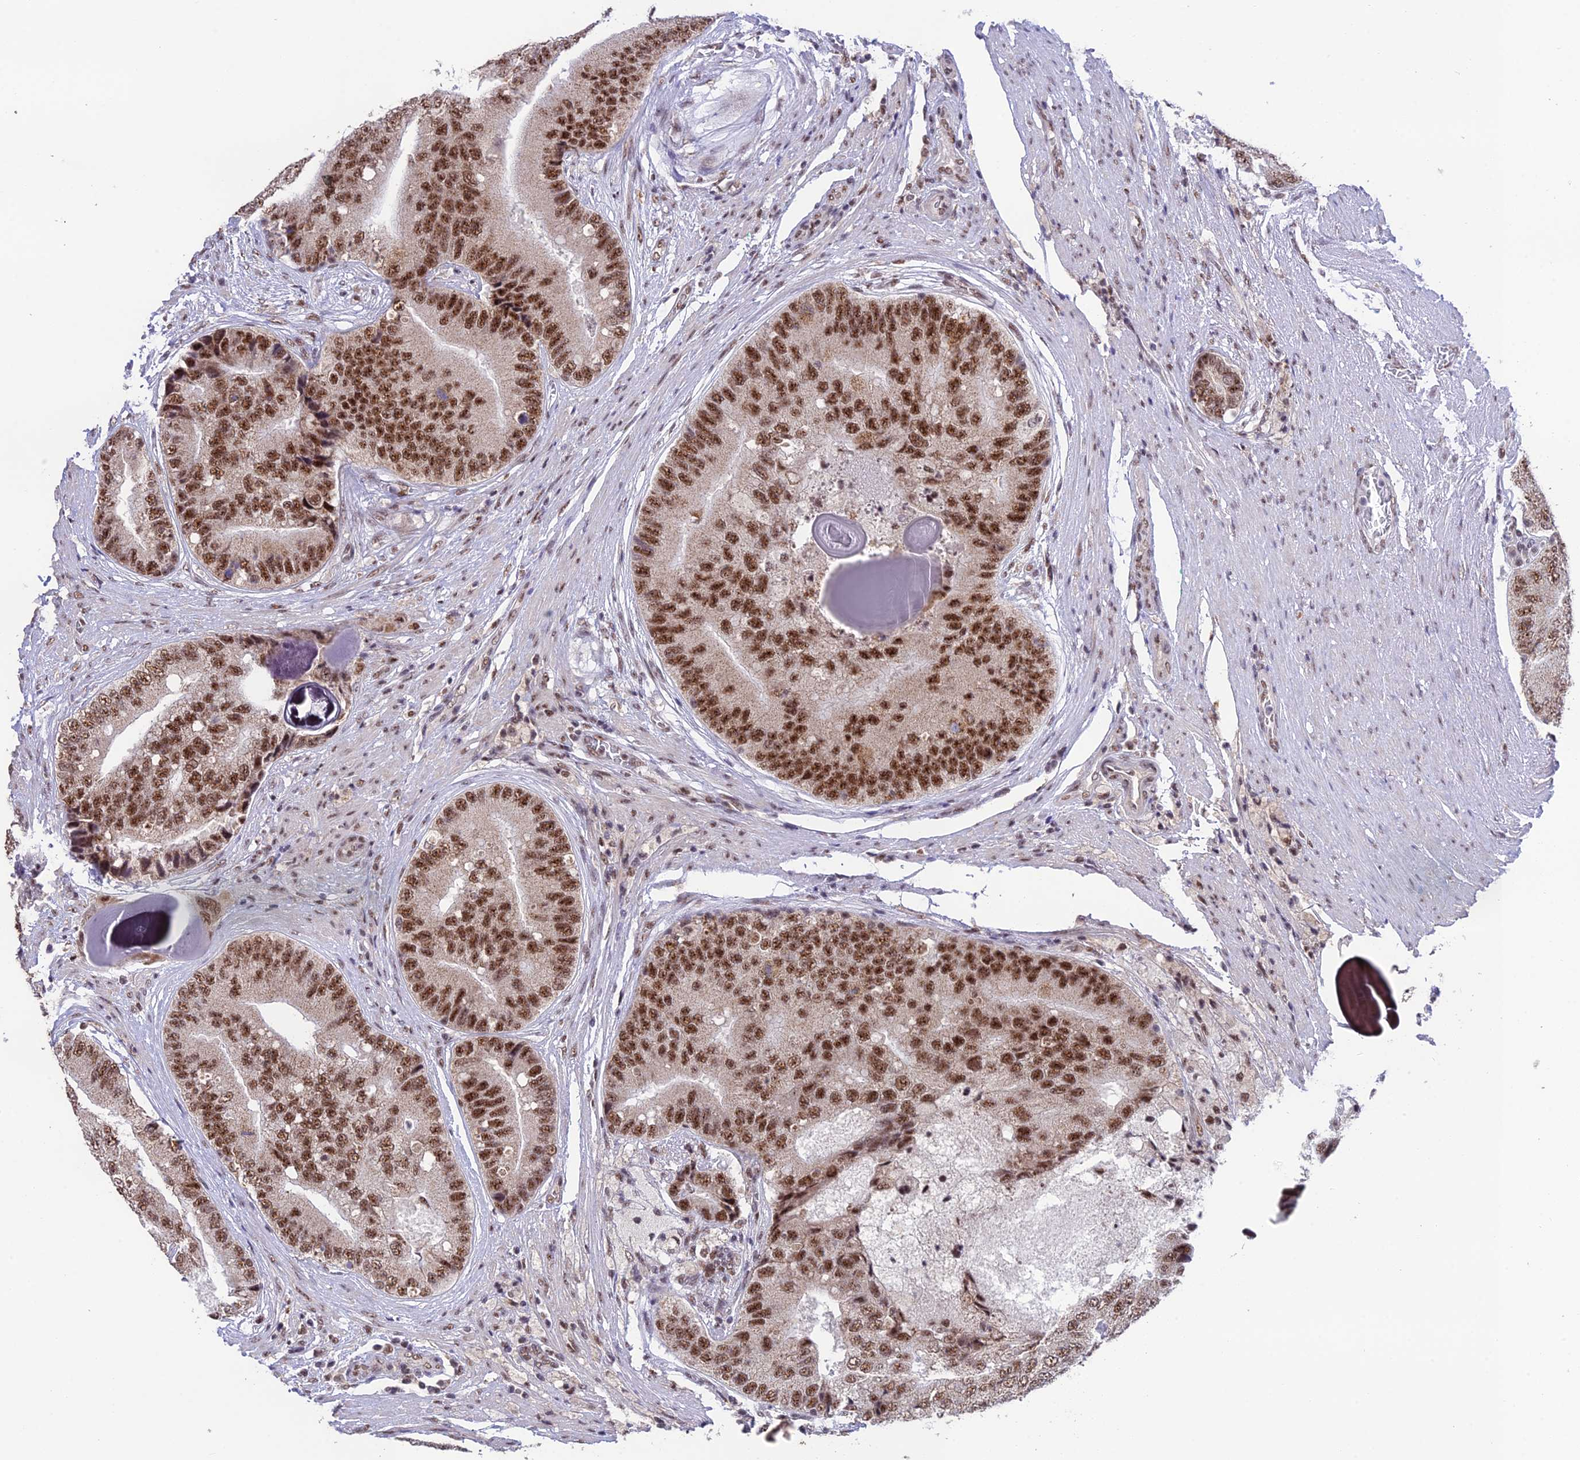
{"staining": {"intensity": "moderate", "quantity": ">75%", "location": "nuclear"}, "tissue": "prostate cancer", "cell_type": "Tumor cells", "image_type": "cancer", "snomed": [{"axis": "morphology", "description": "Adenocarcinoma, High grade"}, {"axis": "topography", "description": "Prostate"}], "caption": "High-grade adenocarcinoma (prostate) stained for a protein demonstrates moderate nuclear positivity in tumor cells. Using DAB (3,3'-diaminobenzidine) (brown) and hematoxylin (blue) stains, captured at high magnification using brightfield microscopy.", "gene": "THOC7", "patient": {"sex": "male", "age": 70}}